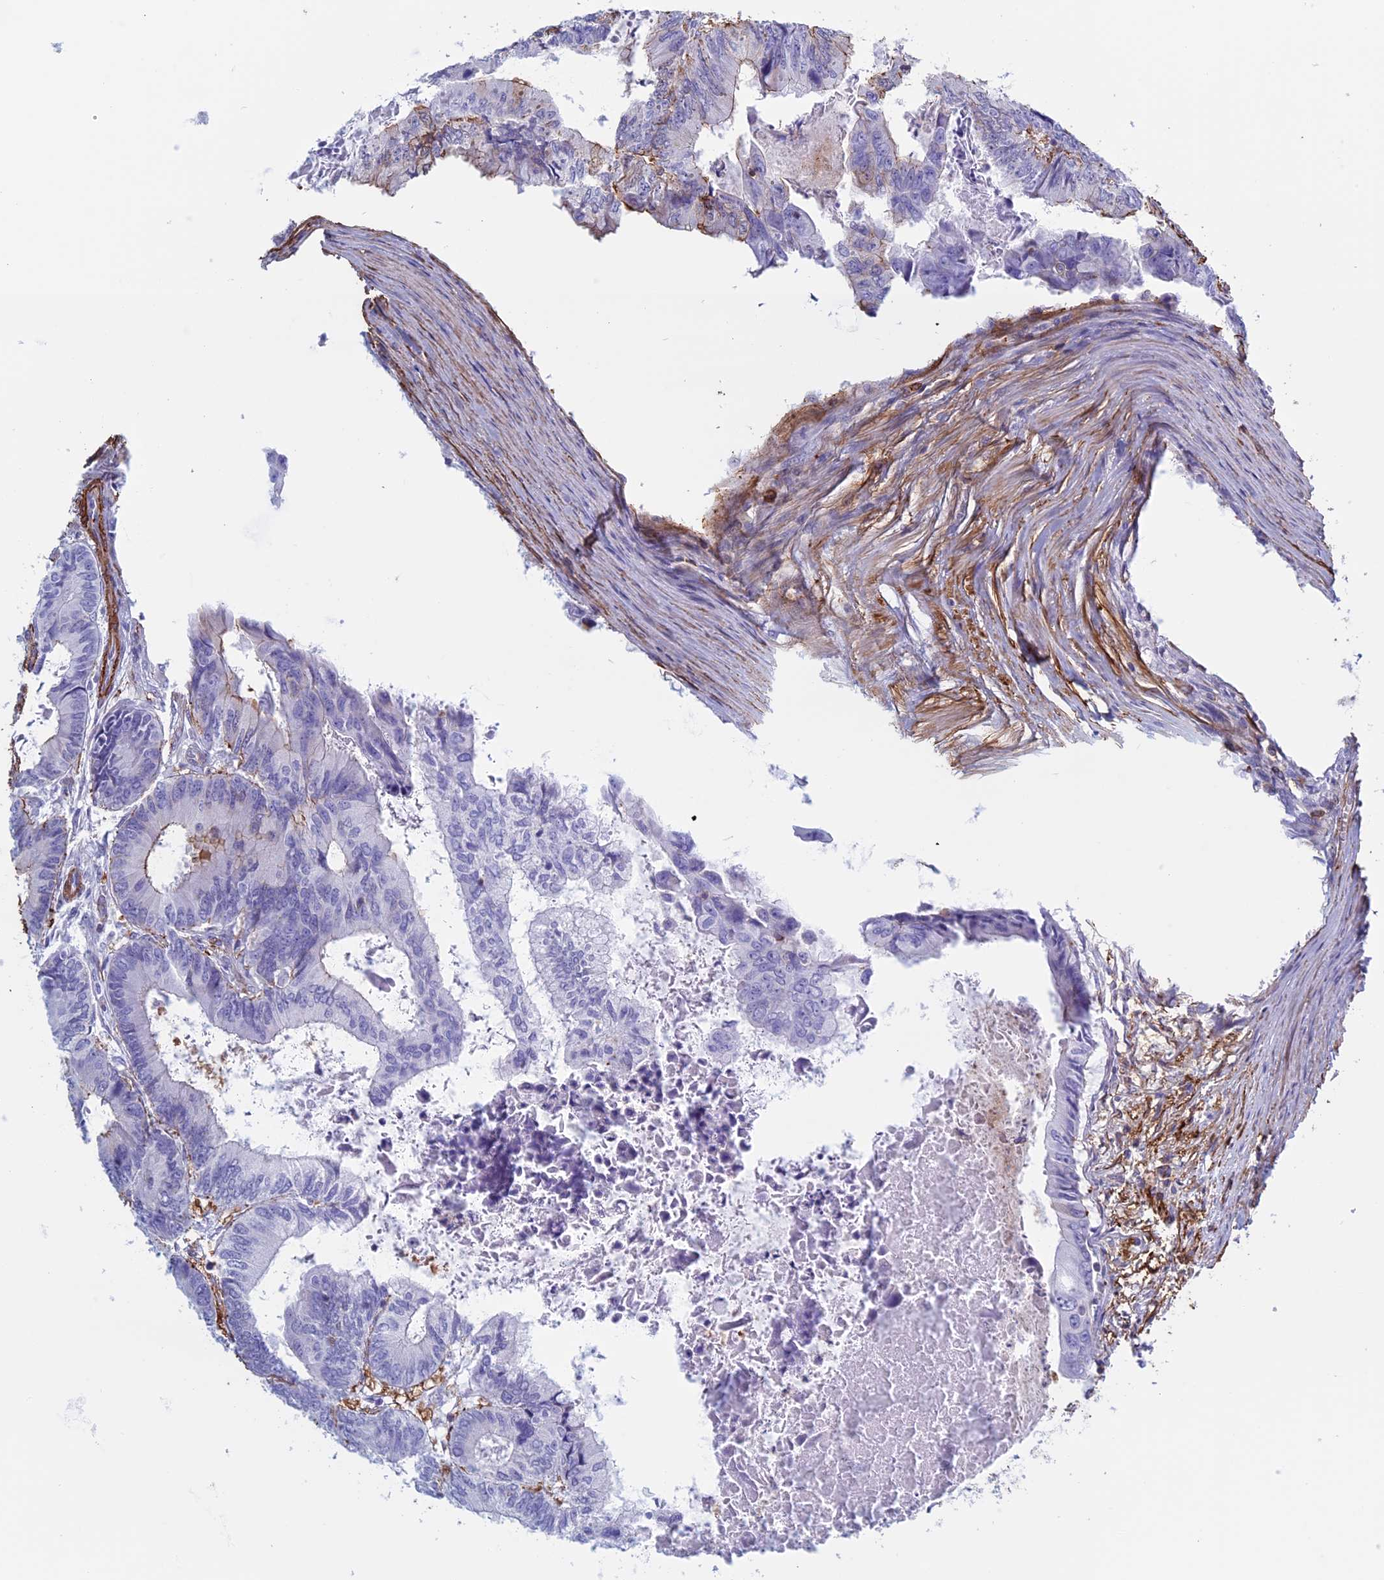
{"staining": {"intensity": "moderate", "quantity": "<25%", "location": "cytoplasmic/membranous"}, "tissue": "colorectal cancer", "cell_type": "Tumor cells", "image_type": "cancer", "snomed": [{"axis": "morphology", "description": "Adenocarcinoma, NOS"}, {"axis": "topography", "description": "Colon"}], "caption": "This micrograph displays immunohistochemistry staining of human adenocarcinoma (colorectal), with low moderate cytoplasmic/membranous expression in about <25% of tumor cells.", "gene": "ANGPTL2", "patient": {"sex": "male", "age": 85}}